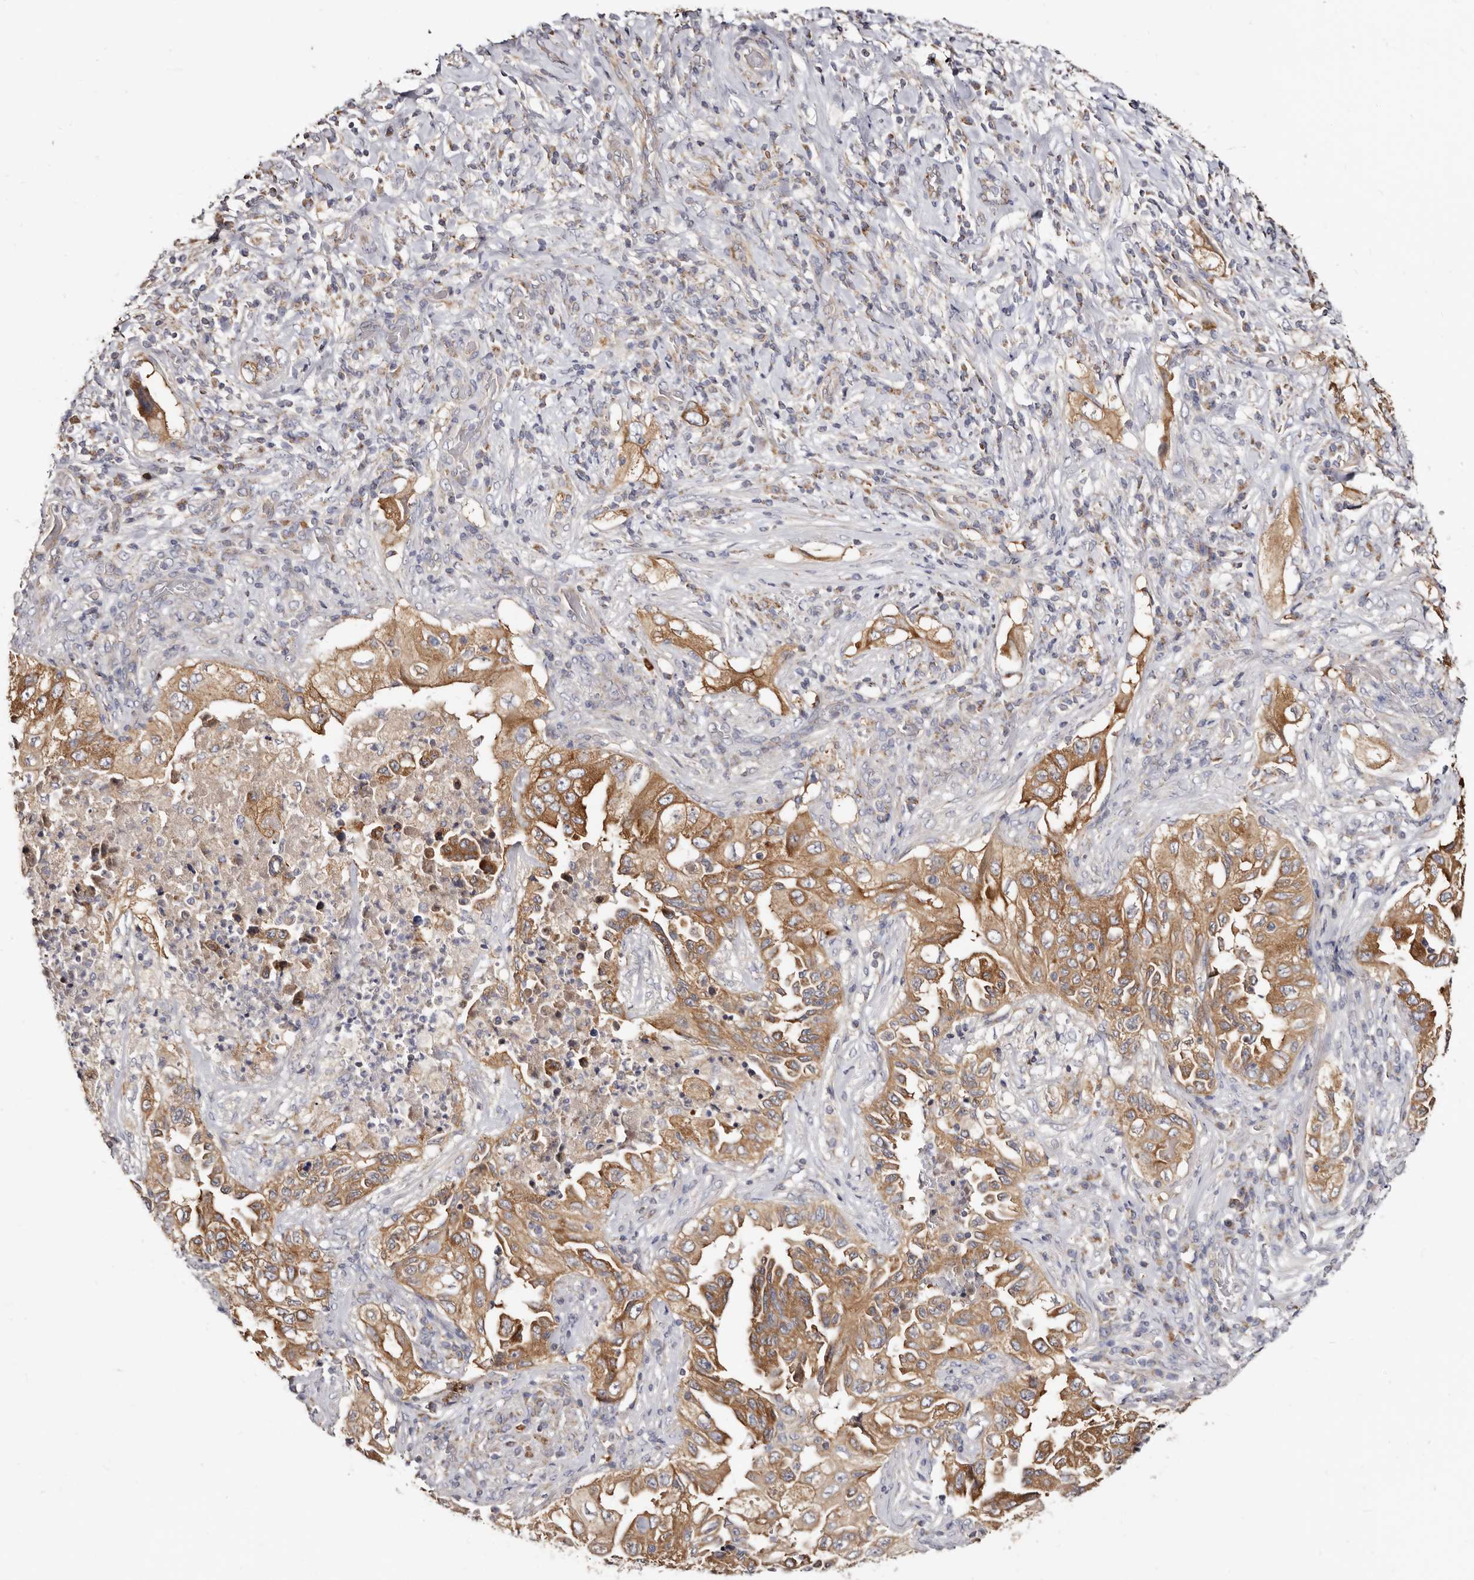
{"staining": {"intensity": "moderate", "quantity": ">75%", "location": "cytoplasmic/membranous"}, "tissue": "lung cancer", "cell_type": "Tumor cells", "image_type": "cancer", "snomed": [{"axis": "morphology", "description": "Adenocarcinoma, NOS"}, {"axis": "topography", "description": "Lung"}], "caption": "Lung cancer (adenocarcinoma) tissue reveals moderate cytoplasmic/membranous positivity in about >75% of tumor cells", "gene": "BAIAP2L1", "patient": {"sex": "female", "age": 51}}